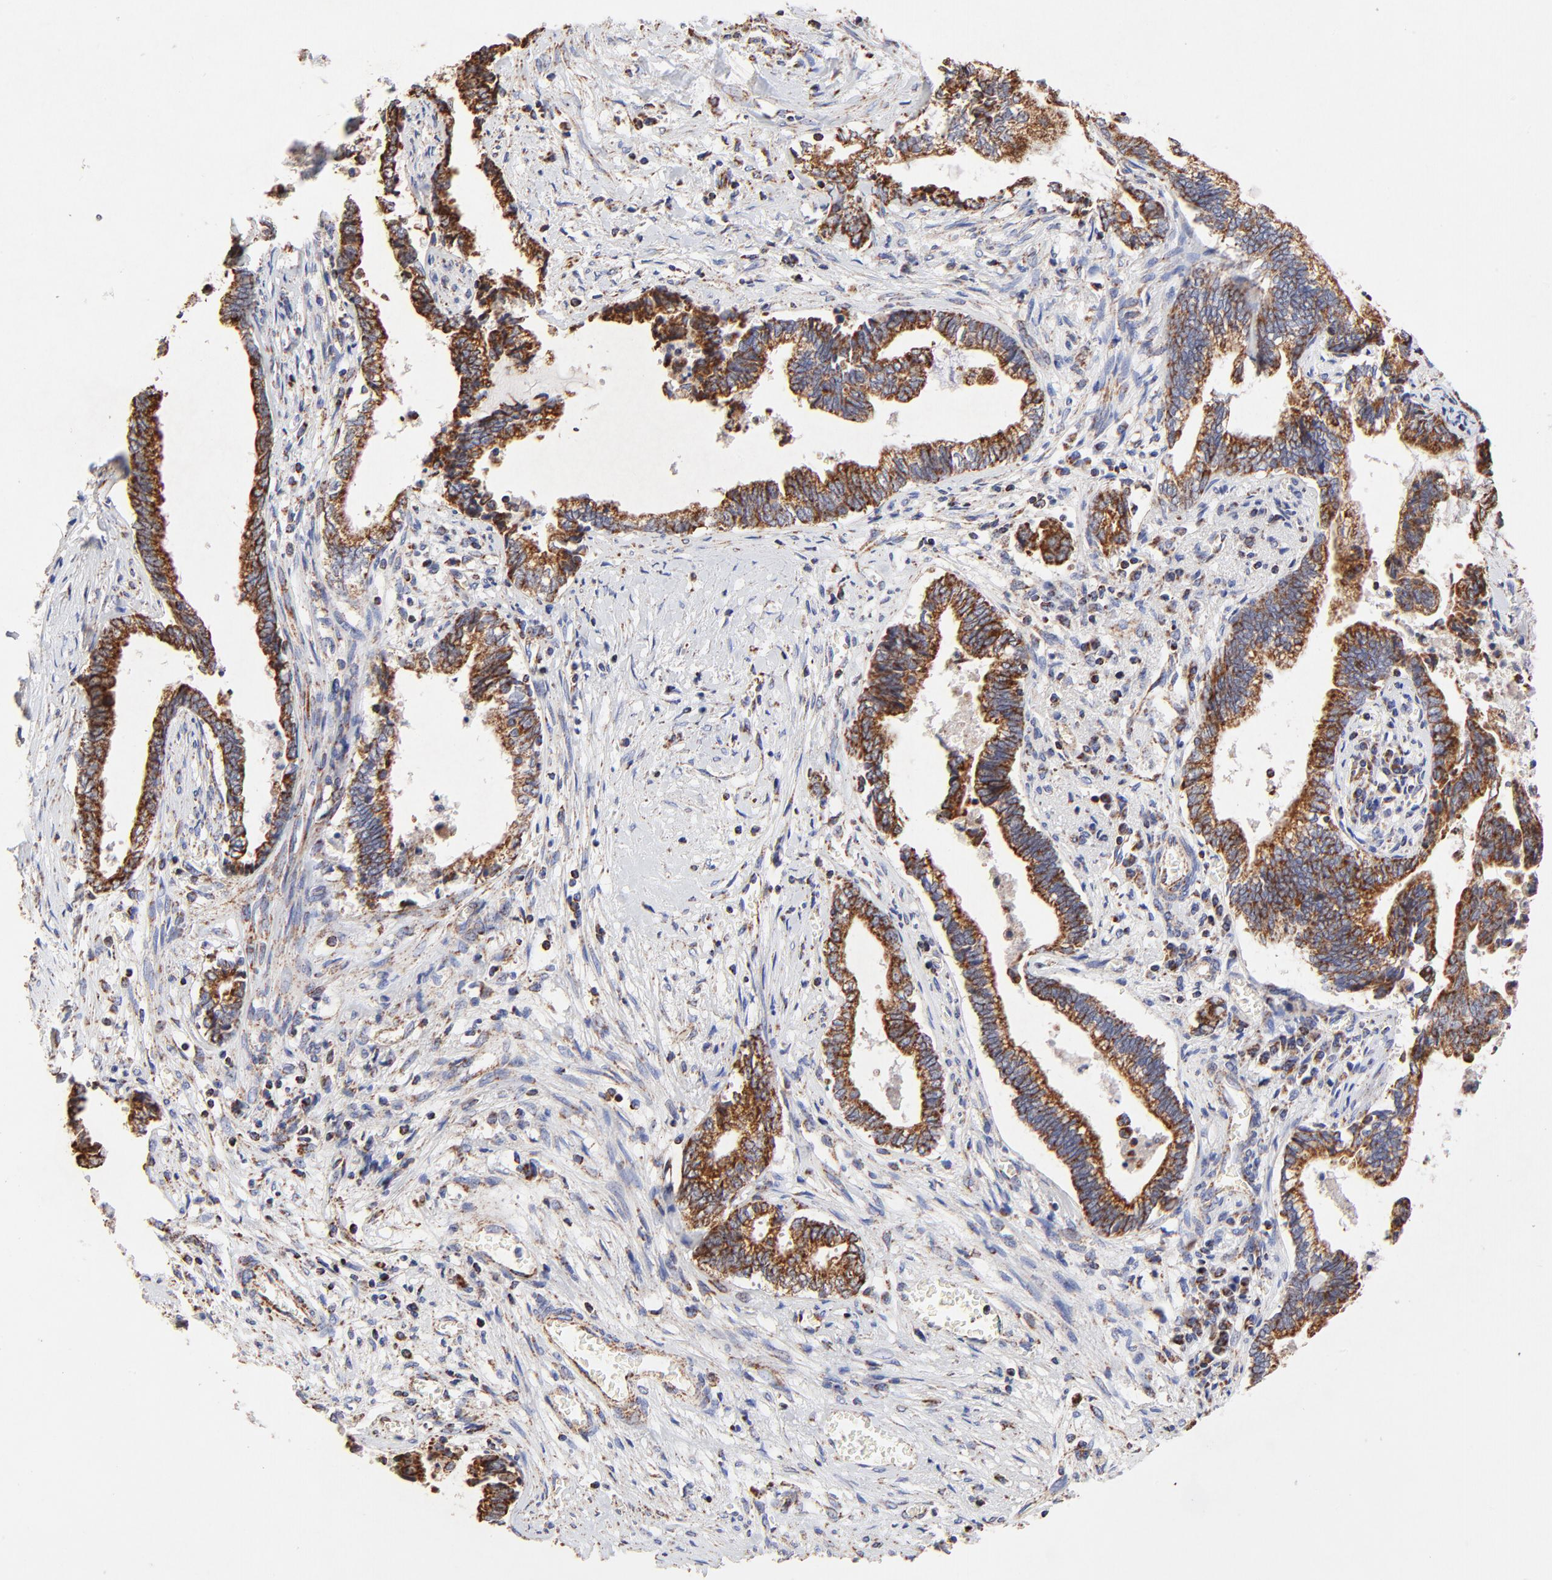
{"staining": {"intensity": "strong", "quantity": ">75%", "location": "cytoplasmic/membranous"}, "tissue": "liver cancer", "cell_type": "Tumor cells", "image_type": "cancer", "snomed": [{"axis": "morphology", "description": "Cholangiocarcinoma"}, {"axis": "topography", "description": "Liver"}], "caption": "Immunohistochemical staining of cholangiocarcinoma (liver) reveals high levels of strong cytoplasmic/membranous protein staining in approximately >75% of tumor cells.", "gene": "SSBP1", "patient": {"sex": "male", "age": 57}}